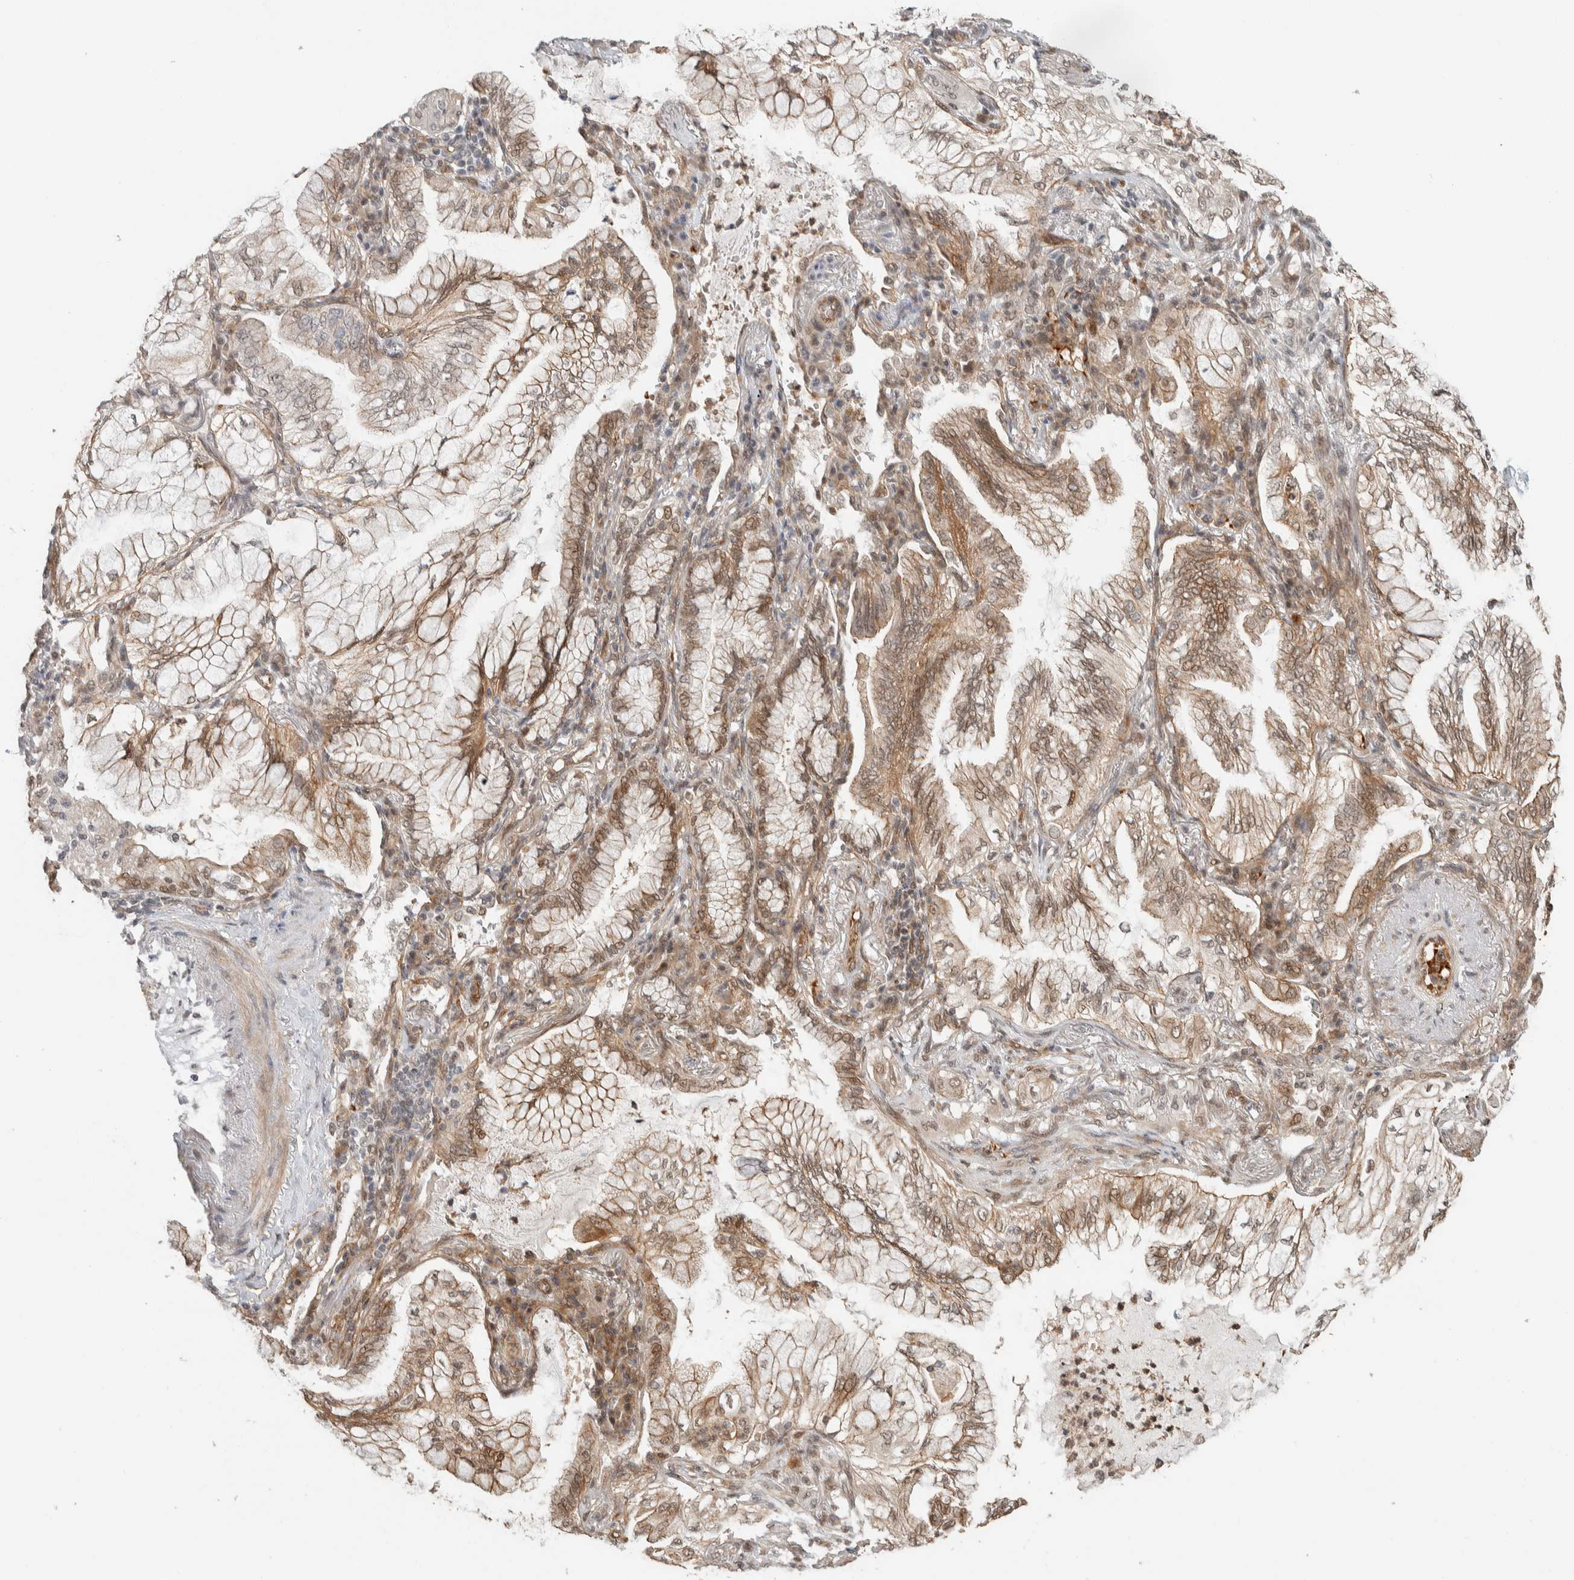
{"staining": {"intensity": "moderate", "quantity": ">75%", "location": "cytoplasmic/membranous,nuclear"}, "tissue": "lung cancer", "cell_type": "Tumor cells", "image_type": "cancer", "snomed": [{"axis": "morphology", "description": "Adenocarcinoma, NOS"}, {"axis": "topography", "description": "Lung"}], "caption": "Human lung adenocarcinoma stained with a brown dye shows moderate cytoplasmic/membranous and nuclear positive positivity in about >75% of tumor cells.", "gene": "ZBTB2", "patient": {"sex": "female", "age": 70}}